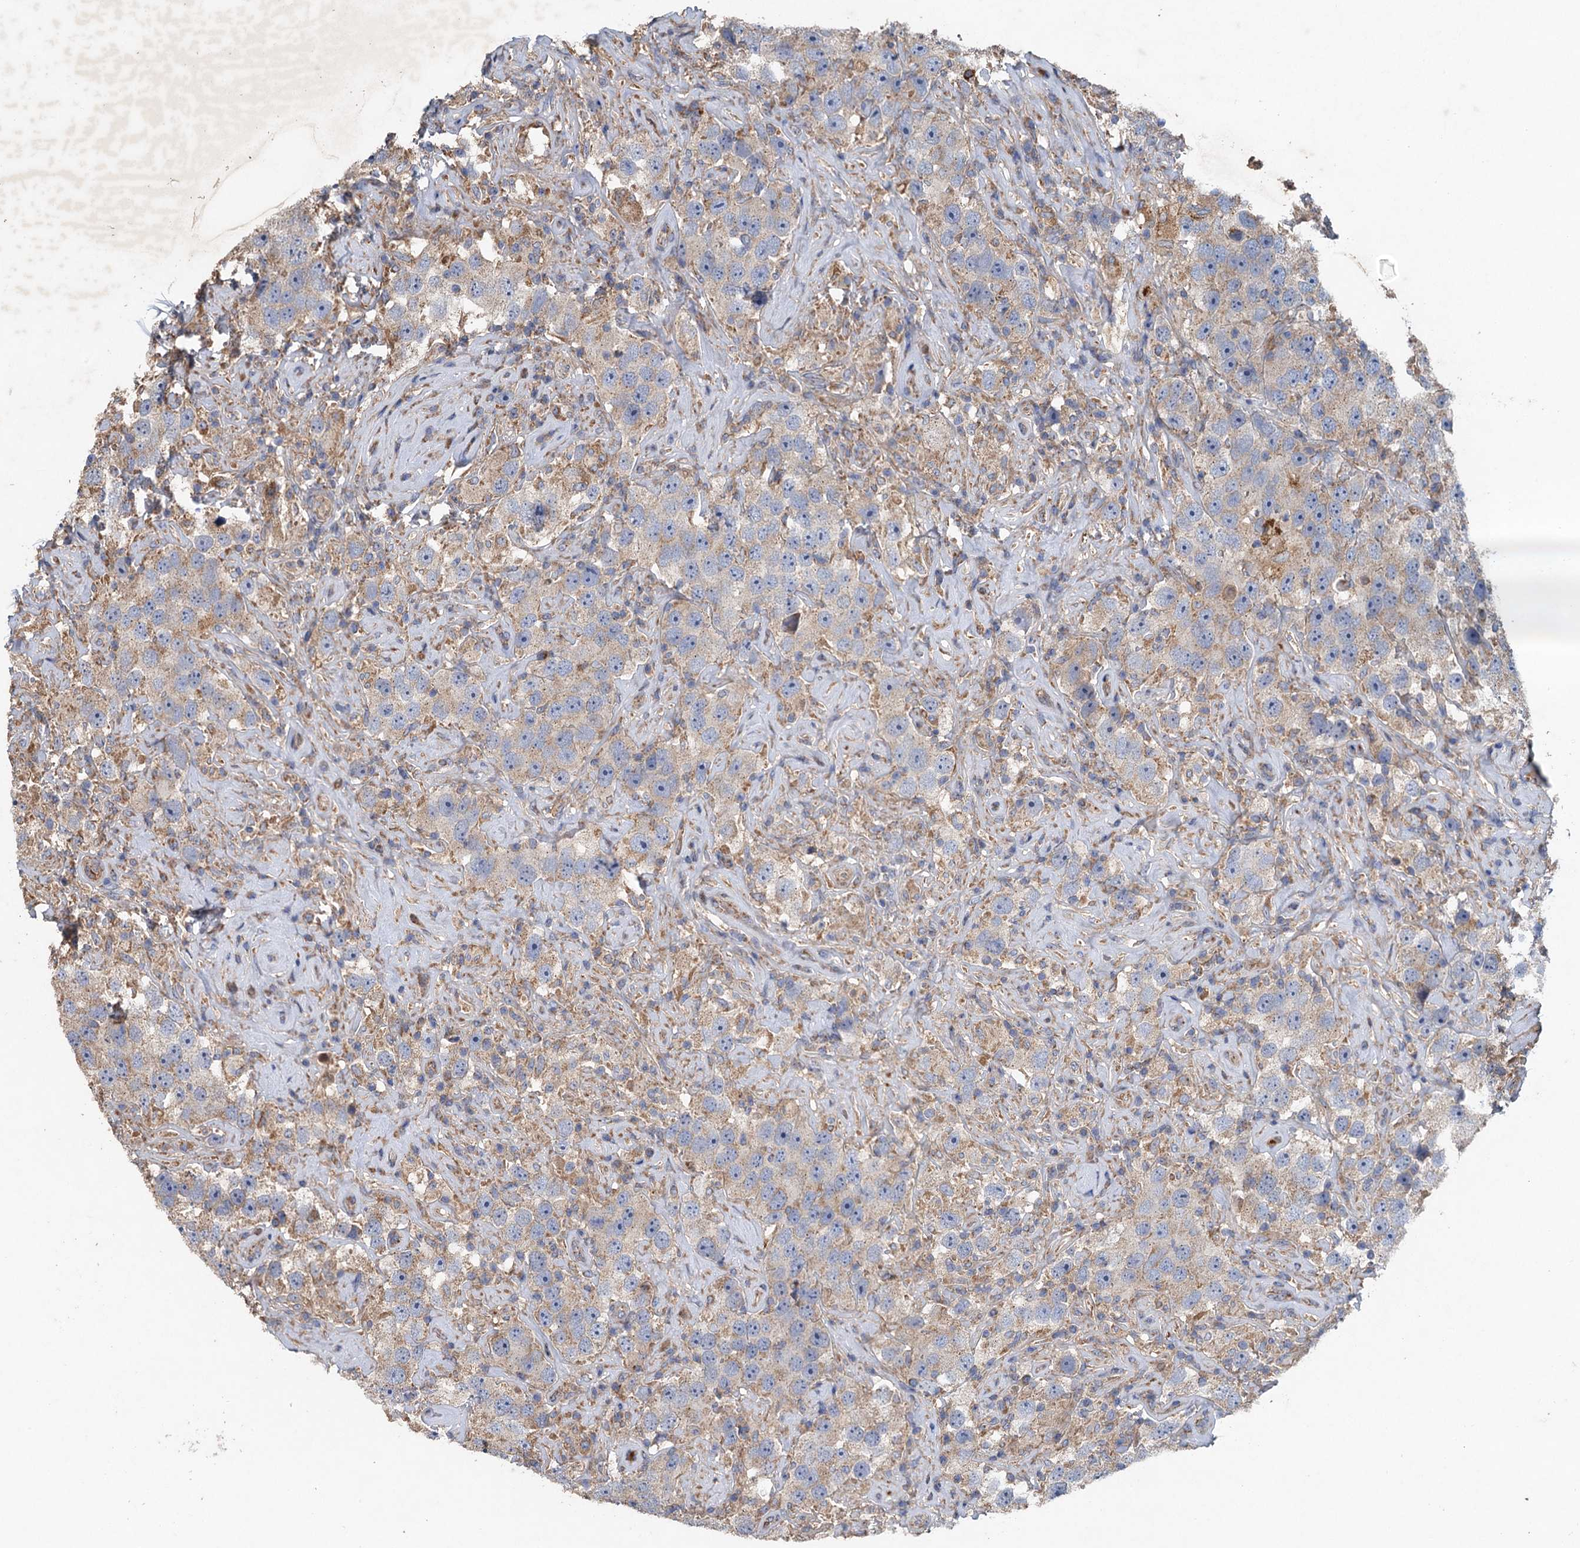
{"staining": {"intensity": "weak", "quantity": "<25%", "location": "cytoplasmic/membranous"}, "tissue": "testis cancer", "cell_type": "Tumor cells", "image_type": "cancer", "snomed": [{"axis": "morphology", "description": "Seminoma, NOS"}, {"axis": "topography", "description": "Testis"}], "caption": "There is no significant staining in tumor cells of testis seminoma. (Immunohistochemistry, brightfield microscopy, high magnification).", "gene": "BCS1L", "patient": {"sex": "male", "age": 49}}